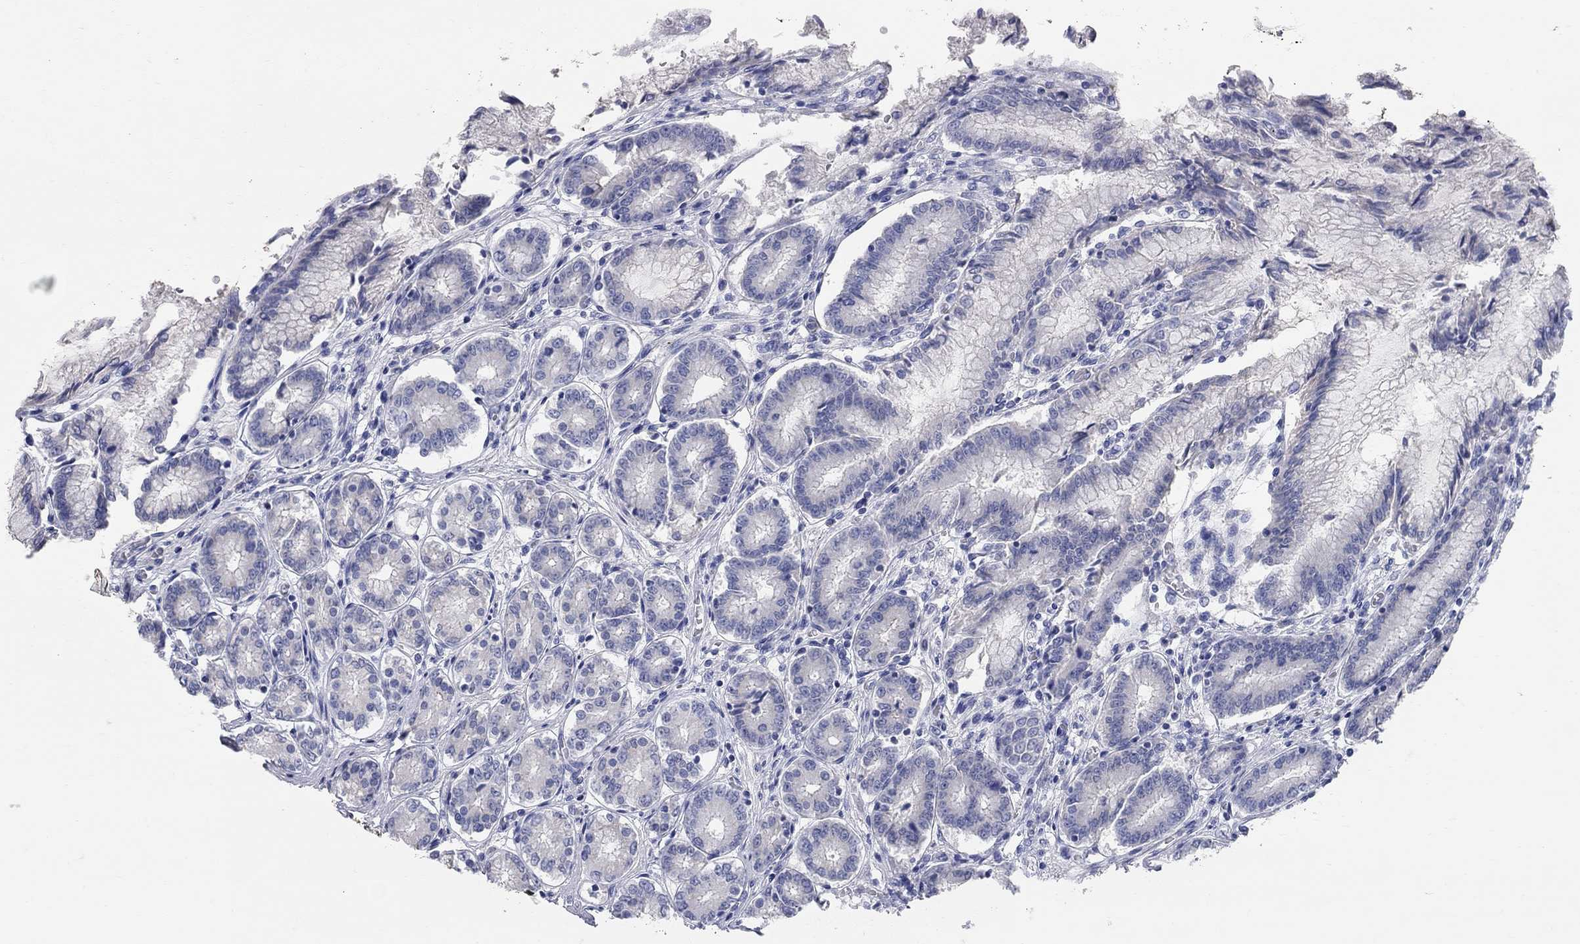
{"staining": {"intensity": "negative", "quantity": "none", "location": "none"}, "tissue": "stomach", "cell_type": "Glandular cells", "image_type": "normal", "snomed": [{"axis": "morphology", "description": "Normal tissue, NOS"}, {"axis": "topography", "description": "Stomach"}], "caption": "Image shows no protein staining in glandular cells of unremarkable stomach.", "gene": "AOX1", "patient": {"sex": "female", "age": 65}}